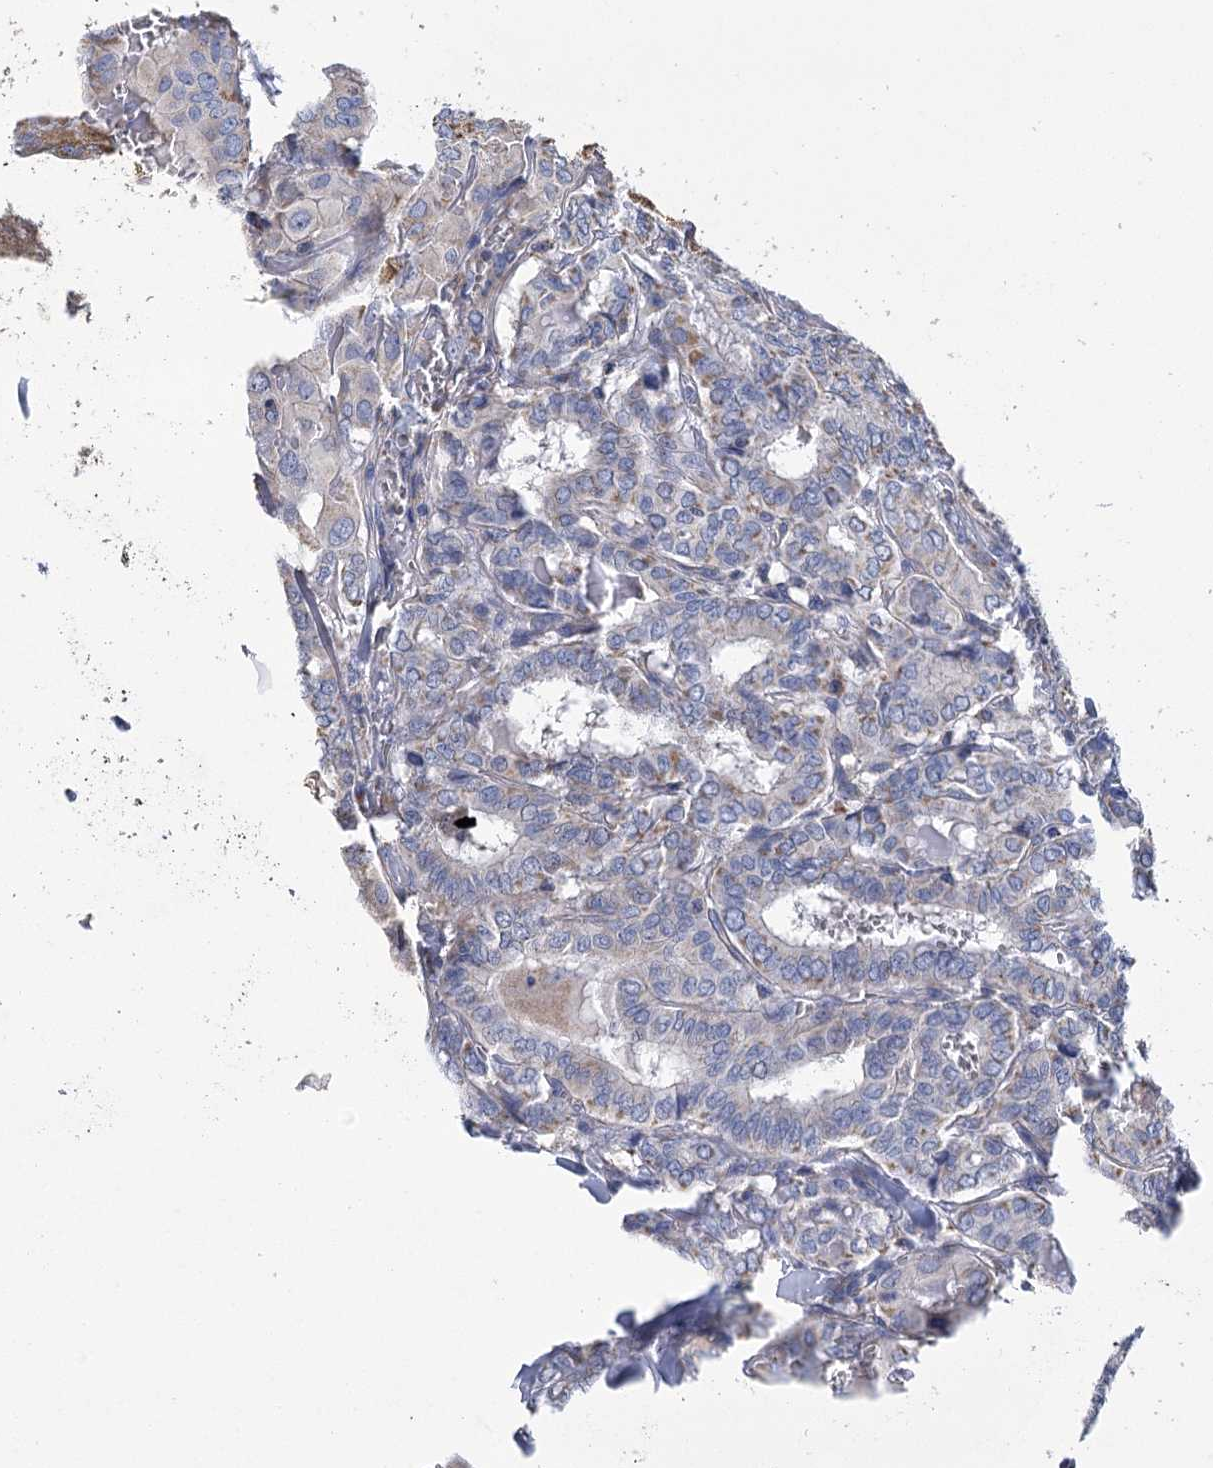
{"staining": {"intensity": "weak", "quantity": ">75%", "location": "cytoplasmic/membranous"}, "tissue": "thyroid cancer", "cell_type": "Tumor cells", "image_type": "cancer", "snomed": [{"axis": "morphology", "description": "Papillary adenocarcinoma, NOS"}, {"axis": "topography", "description": "Thyroid gland"}], "caption": "Immunohistochemistry (IHC) image of human thyroid papillary adenocarcinoma stained for a protein (brown), which demonstrates low levels of weak cytoplasmic/membranous staining in about >75% of tumor cells.", "gene": "CCDC73", "patient": {"sex": "female", "age": 72}}